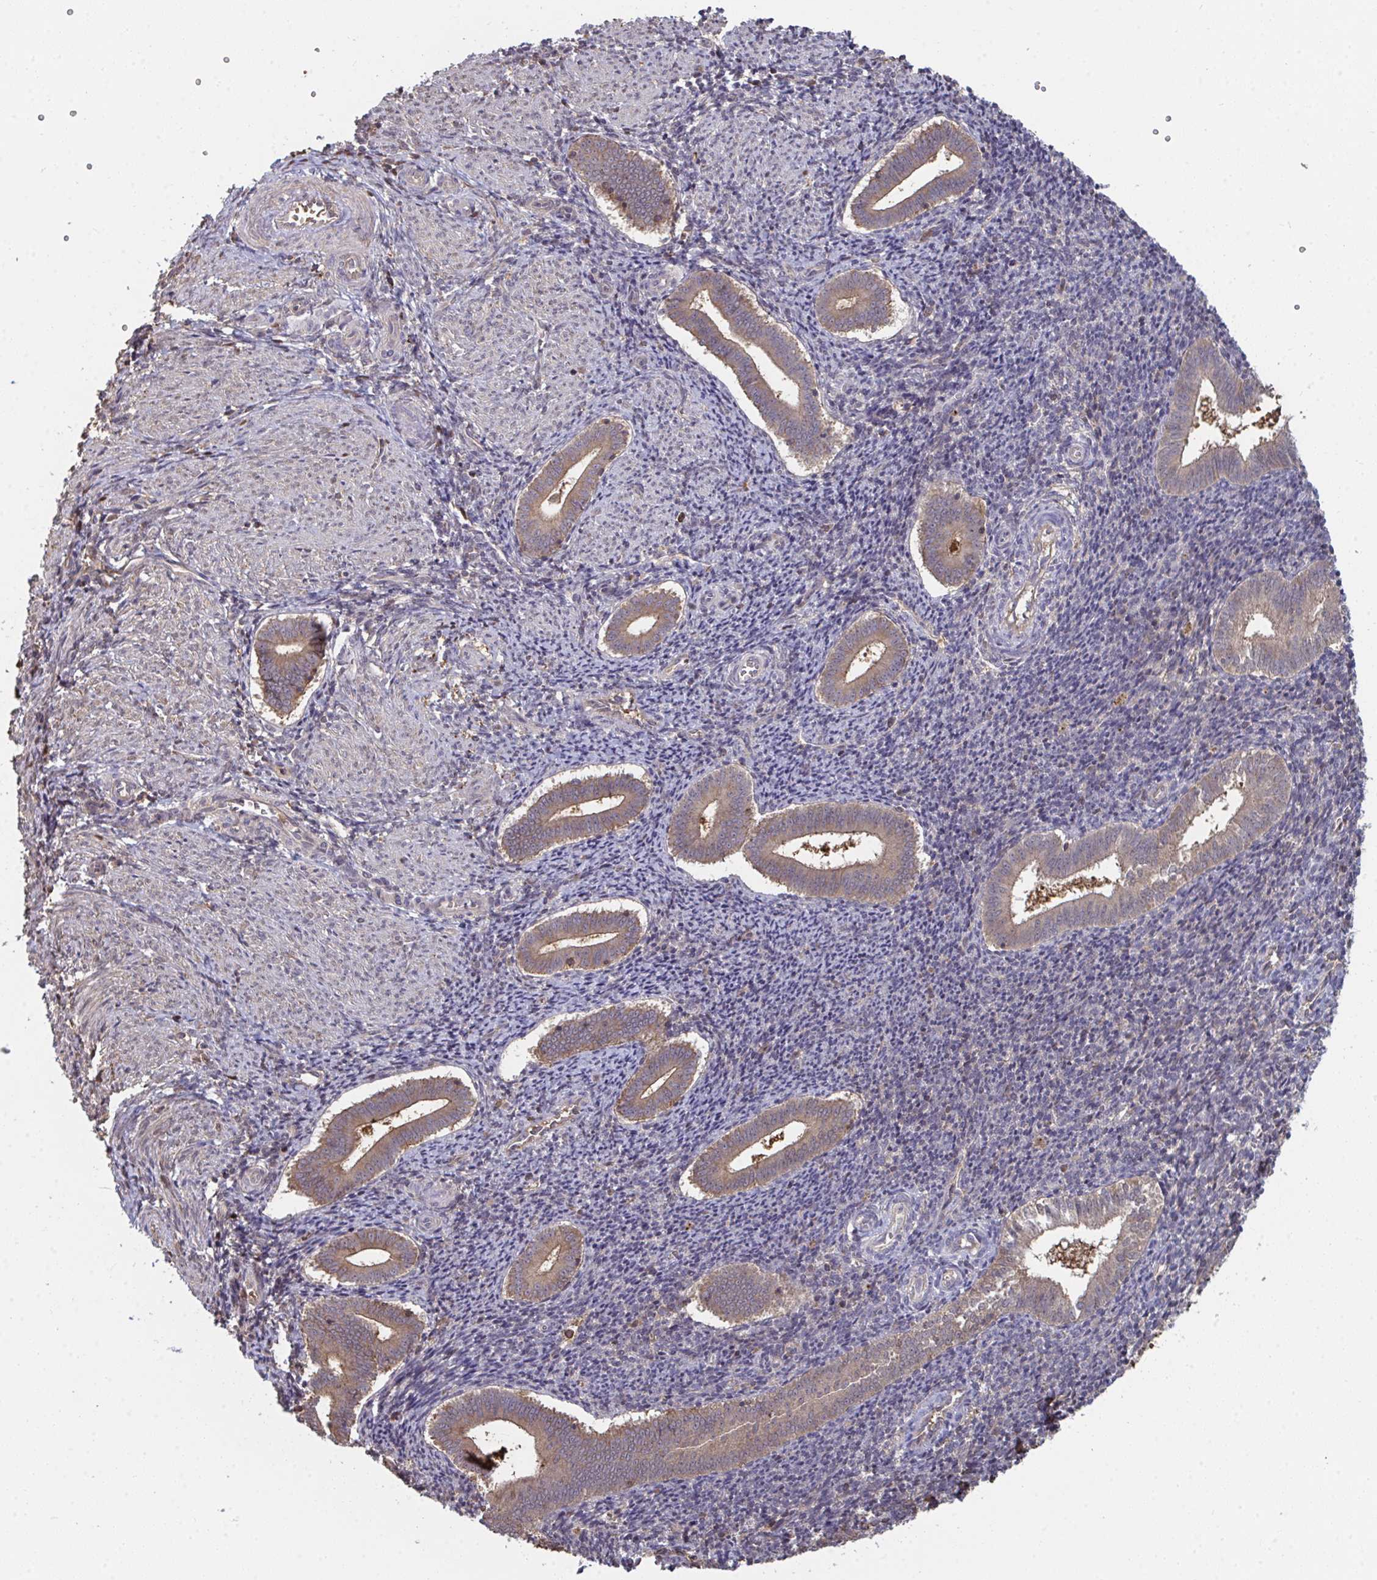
{"staining": {"intensity": "weak", "quantity": "25%-75%", "location": "cytoplasmic/membranous"}, "tissue": "endometrium", "cell_type": "Cells in endometrial stroma", "image_type": "normal", "snomed": [{"axis": "morphology", "description": "Normal tissue, NOS"}, {"axis": "topography", "description": "Endometrium"}], "caption": "About 25%-75% of cells in endometrial stroma in benign endometrium show weak cytoplasmic/membranous protein staining as visualized by brown immunohistochemical staining.", "gene": "TTC9C", "patient": {"sex": "female", "age": 25}}